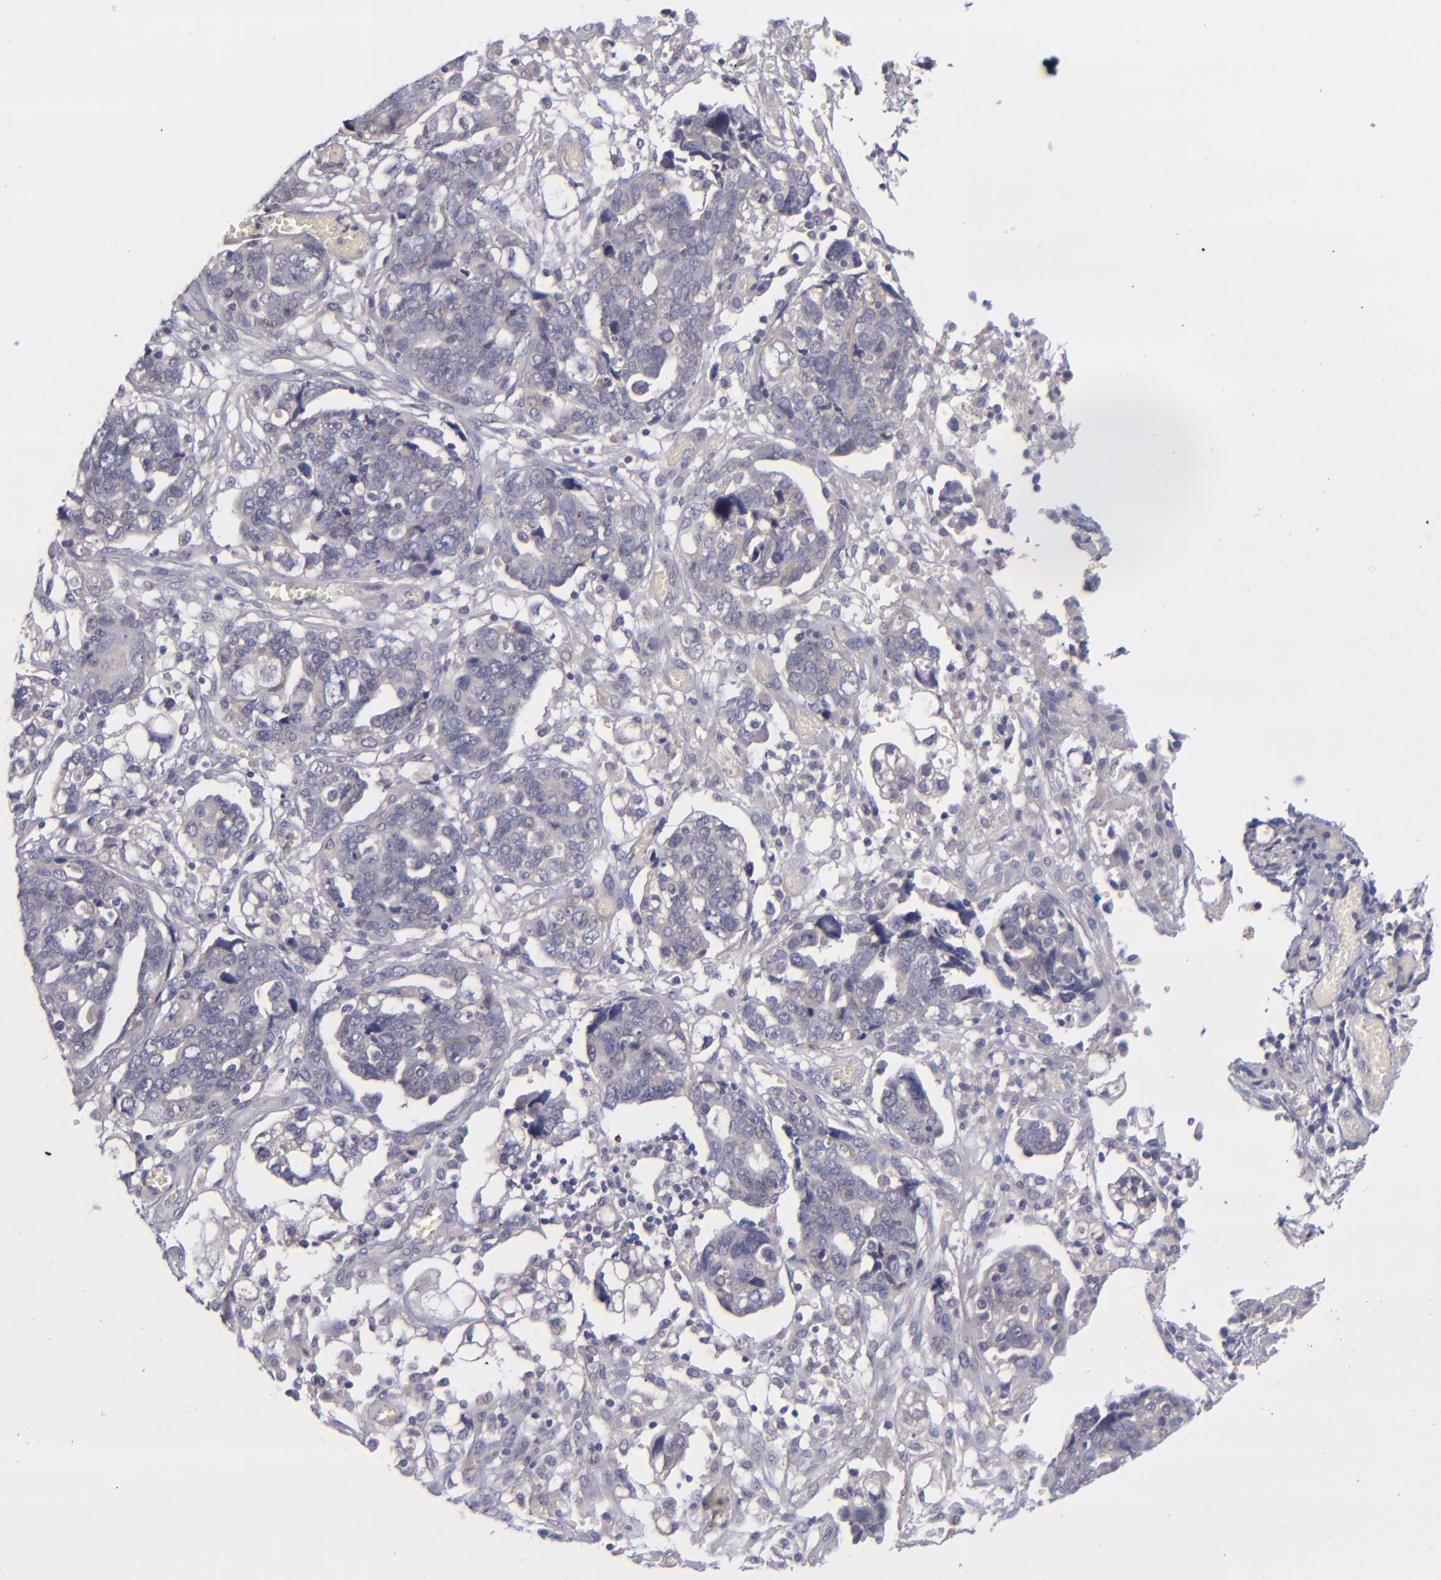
{"staining": {"intensity": "negative", "quantity": "none", "location": "none"}, "tissue": "ovarian cancer", "cell_type": "Tumor cells", "image_type": "cancer", "snomed": [{"axis": "morphology", "description": "Normal tissue, NOS"}, {"axis": "morphology", "description": "Cystadenocarcinoma, serous, NOS"}, {"axis": "topography", "description": "Fallopian tube"}, {"axis": "topography", "description": "Ovary"}], "caption": "Immunohistochemical staining of ovarian cancer (serous cystadenocarcinoma) reveals no significant expression in tumor cells.", "gene": "TSC2", "patient": {"sex": "female", "age": 56}}